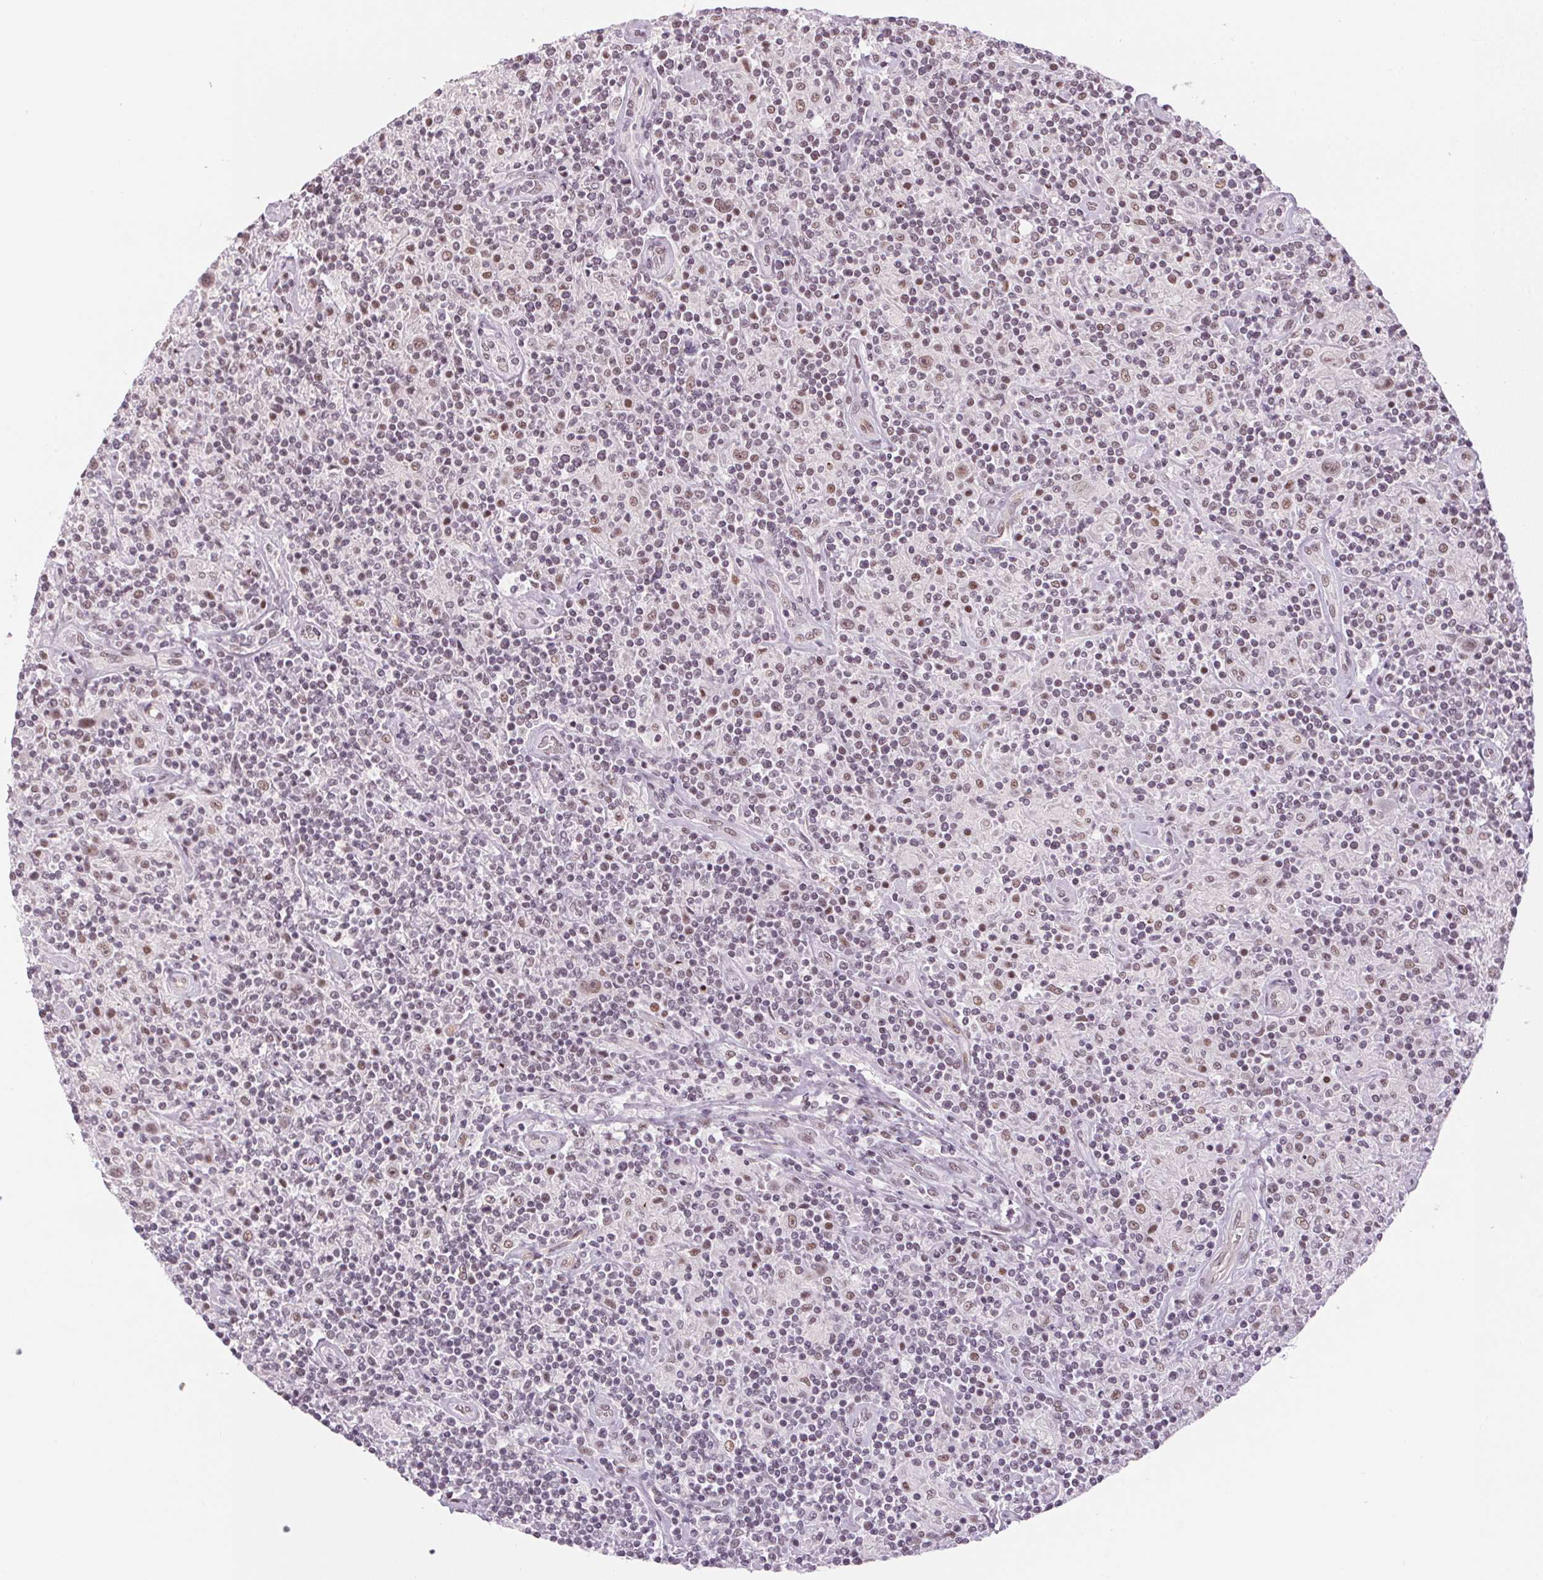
{"staining": {"intensity": "weak", "quantity": ">75%", "location": "nuclear"}, "tissue": "lymphoma", "cell_type": "Tumor cells", "image_type": "cancer", "snomed": [{"axis": "morphology", "description": "Hodgkin's disease, NOS"}, {"axis": "topography", "description": "Lymph node"}], "caption": "This photomicrograph displays immunohistochemistry (IHC) staining of lymphoma, with low weak nuclear expression in approximately >75% of tumor cells.", "gene": "SRSF7", "patient": {"sex": "male", "age": 70}}